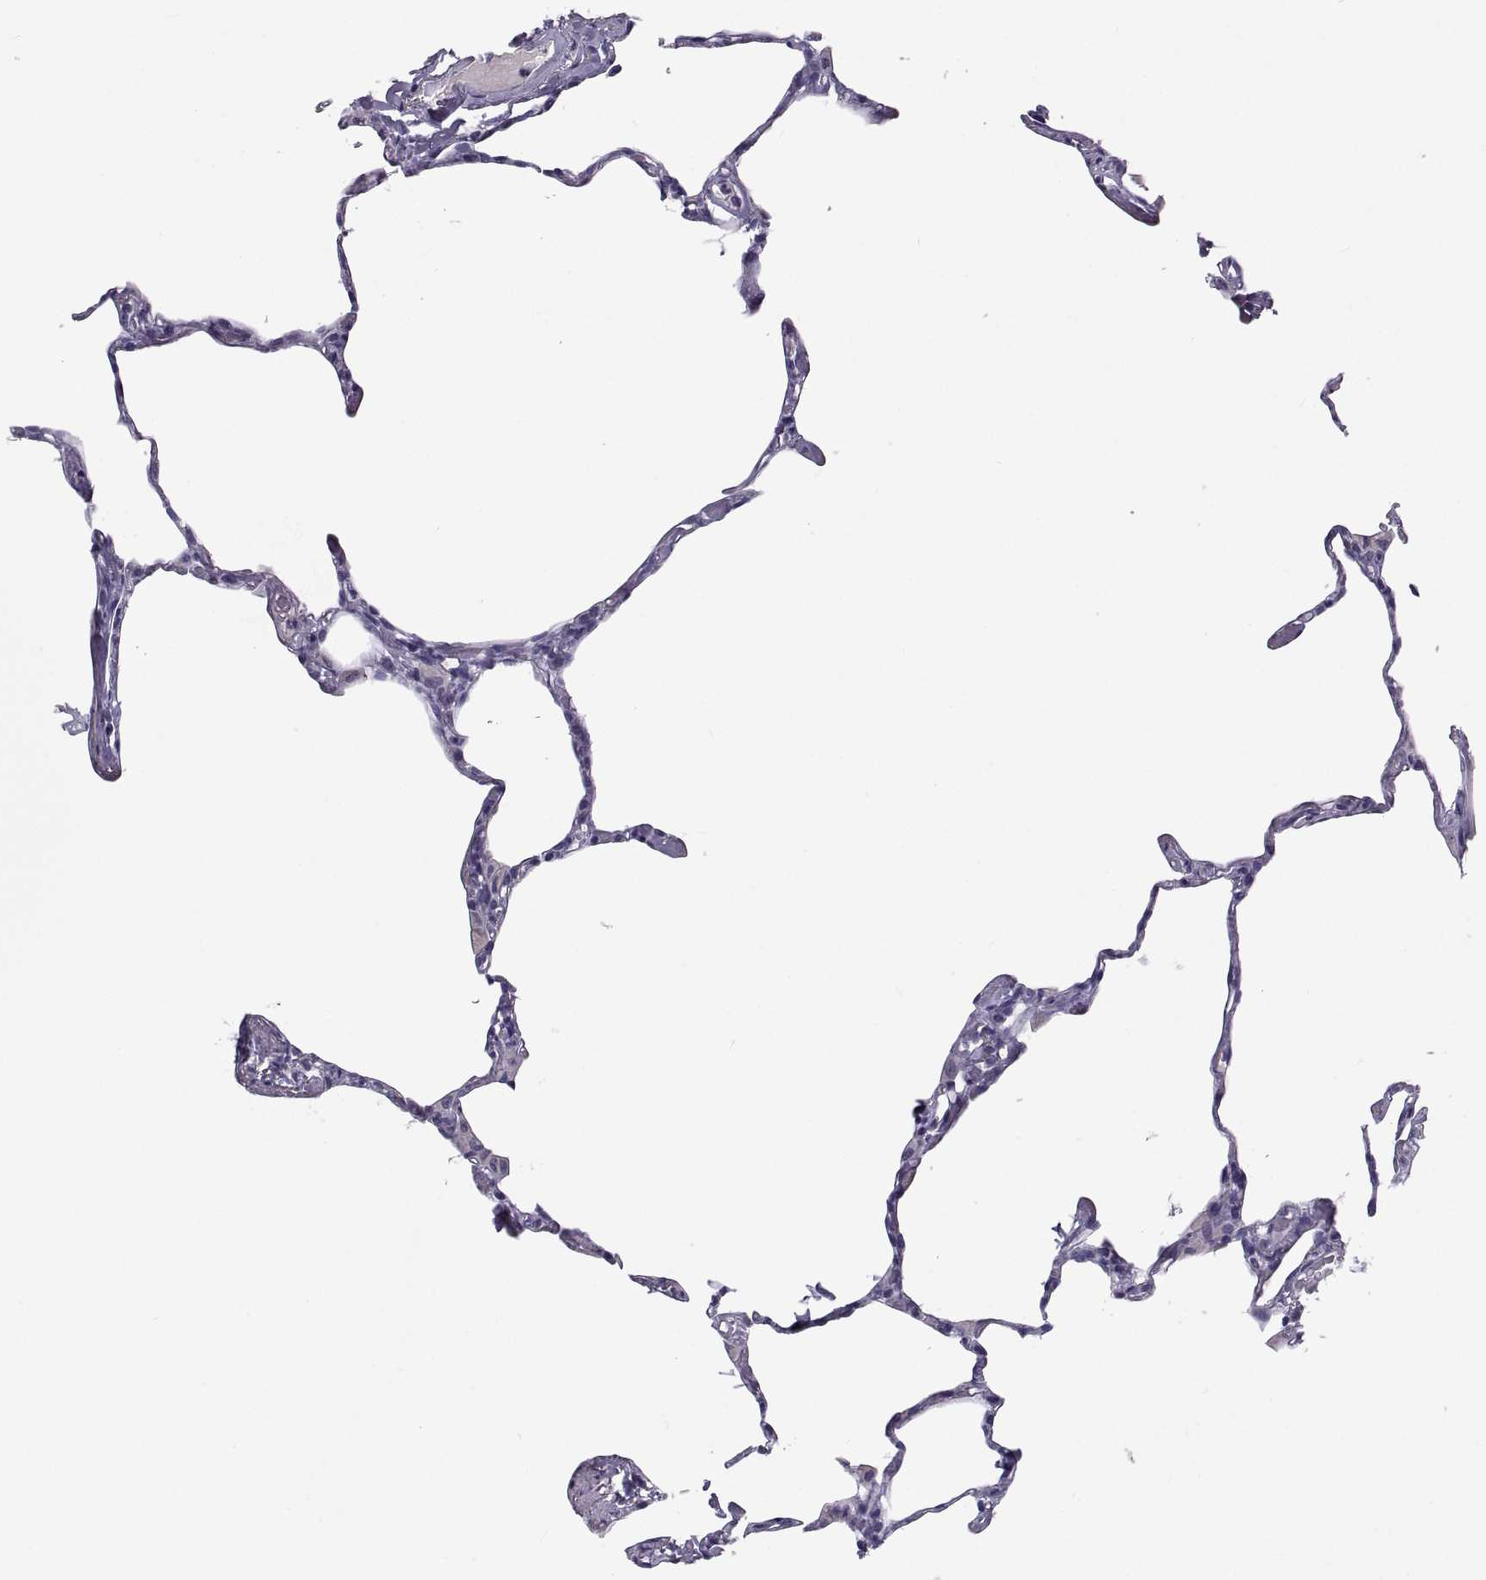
{"staining": {"intensity": "negative", "quantity": "none", "location": "none"}, "tissue": "lung", "cell_type": "Alveolar cells", "image_type": "normal", "snomed": [{"axis": "morphology", "description": "Normal tissue, NOS"}, {"axis": "topography", "description": "Lung"}], "caption": "Image shows no significant protein expression in alveolar cells of benign lung. (DAB (3,3'-diaminobenzidine) IHC visualized using brightfield microscopy, high magnification).", "gene": "IGSF1", "patient": {"sex": "male", "age": 65}}